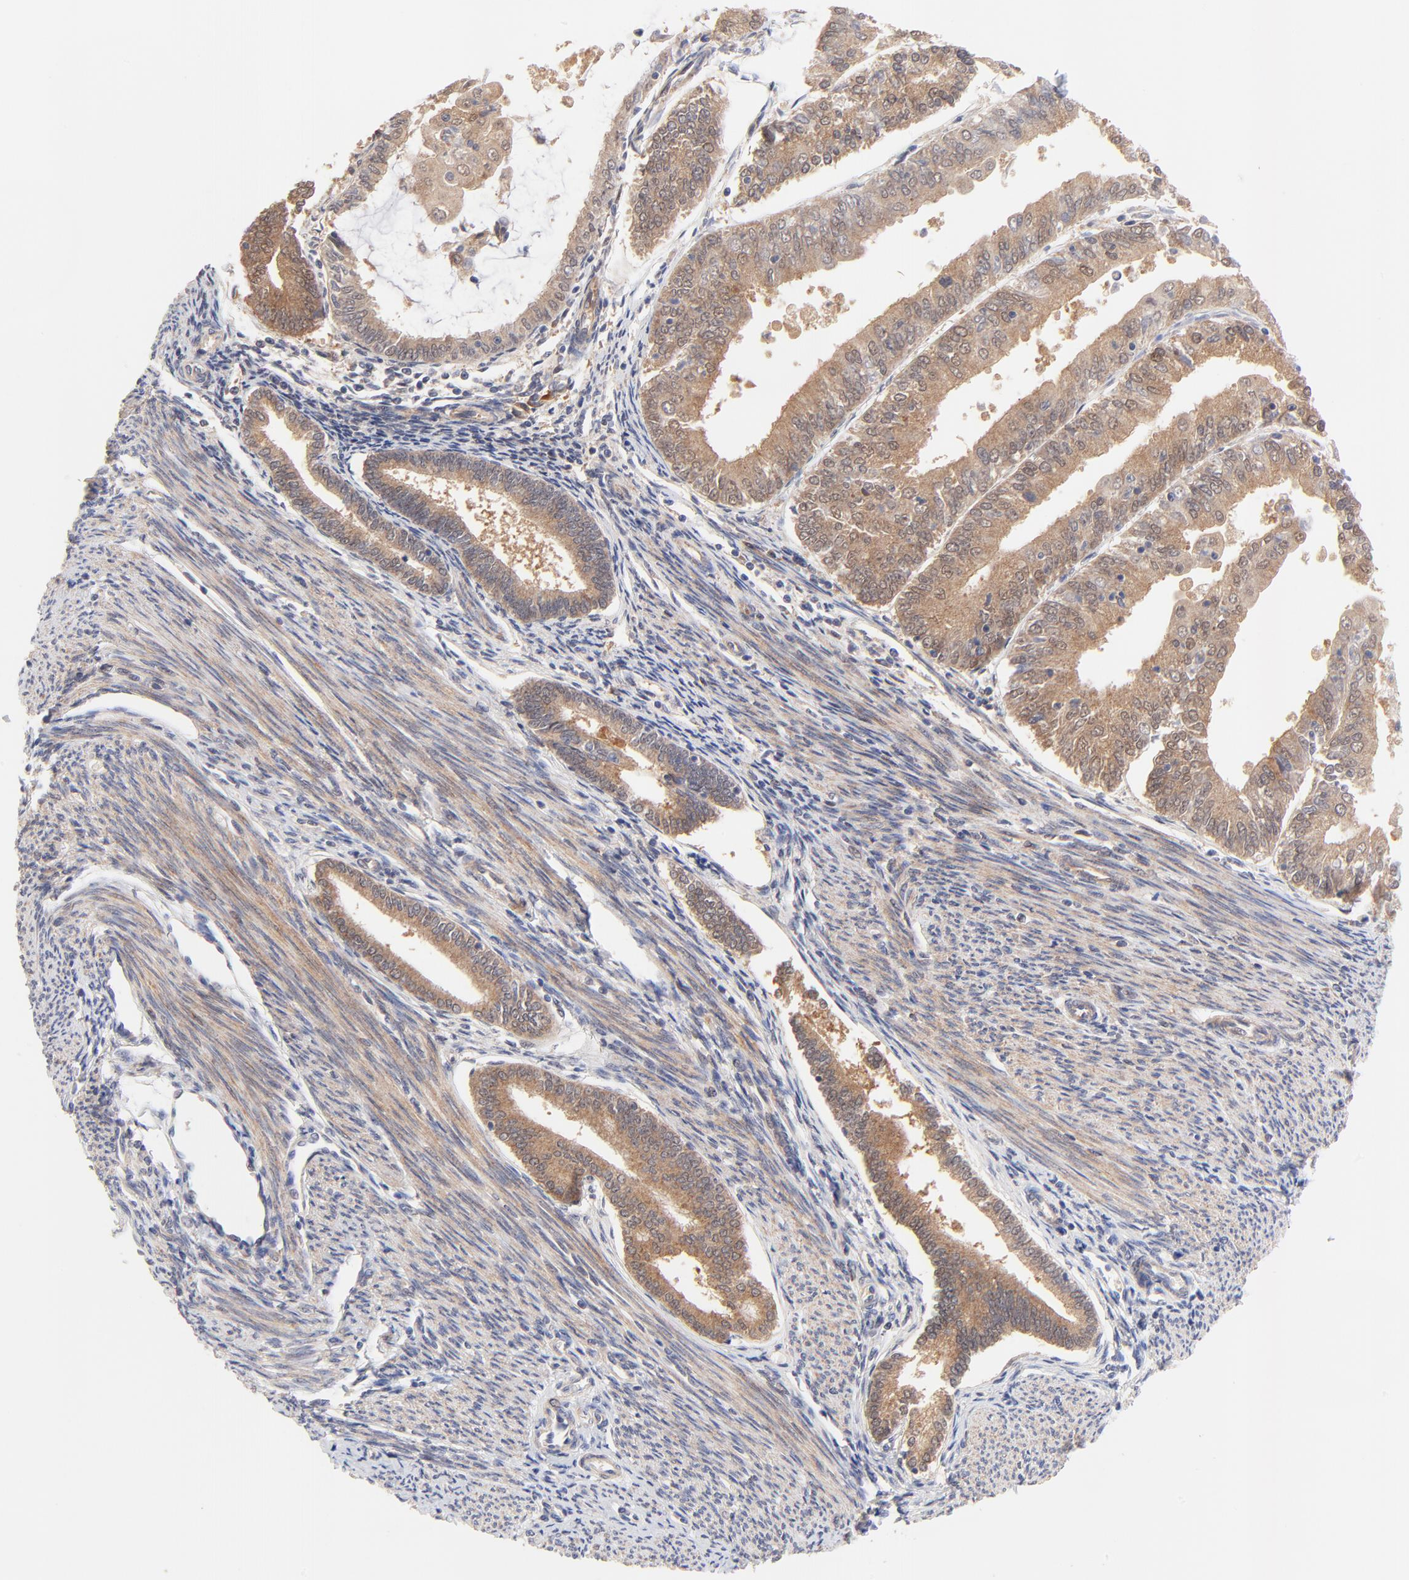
{"staining": {"intensity": "moderate", "quantity": ">75%", "location": "cytoplasmic/membranous"}, "tissue": "endometrial cancer", "cell_type": "Tumor cells", "image_type": "cancer", "snomed": [{"axis": "morphology", "description": "Adenocarcinoma, NOS"}, {"axis": "topography", "description": "Endometrium"}], "caption": "A brown stain highlights moderate cytoplasmic/membranous positivity of a protein in human endometrial cancer tumor cells. (Brightfield microscopy of DAB IHC at high magnification).", "gene": "TXNL1", "patient": {"sex": "female", "age": 79}}